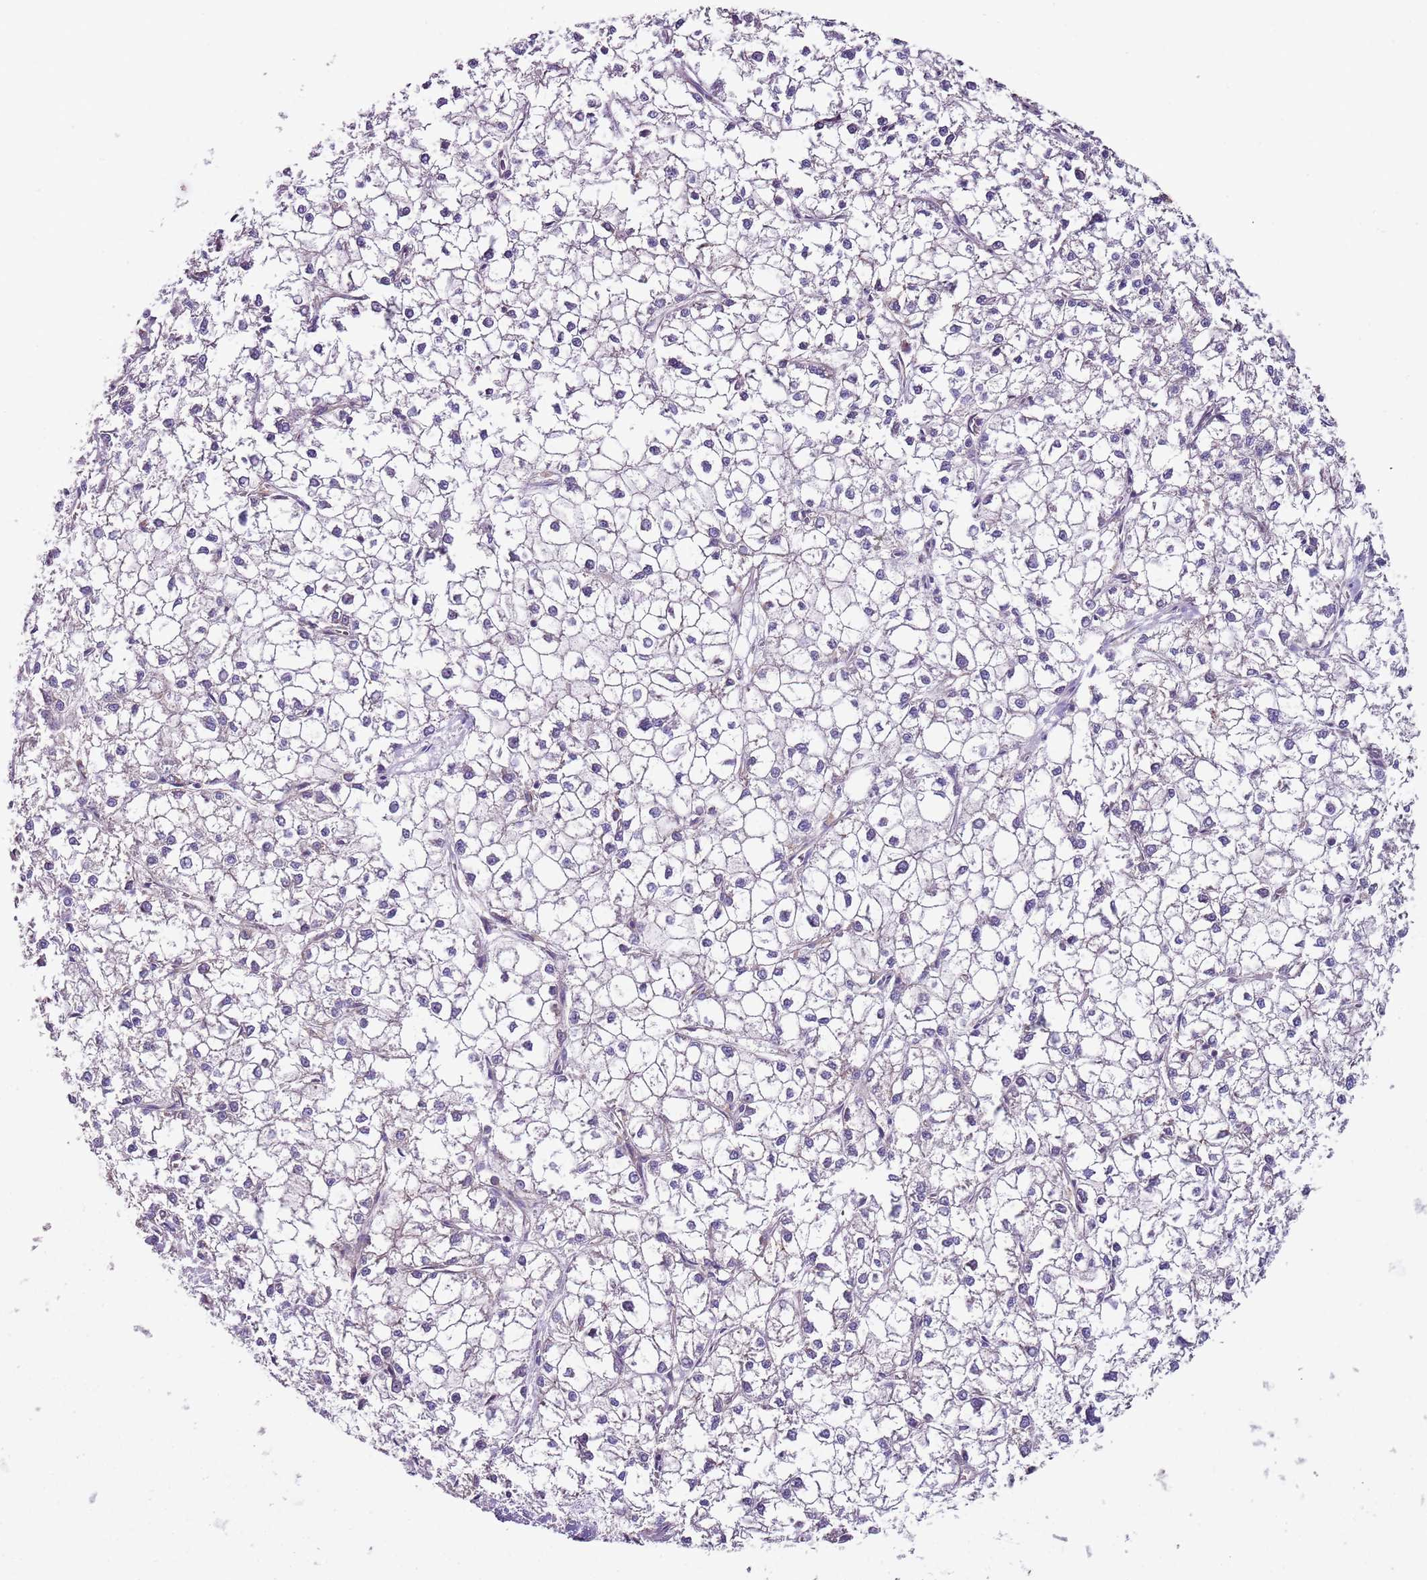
{"staining": {"intensity": "strong", "quantity": ">75%", "location": "cytoplasmic/membranous"}, "tissue": "liver cancer", "cell_type": "Tumor cells", "image_type": "cancer", "snomed": [{"axis": "morphology", "description": "Carcinoma, Hepatocellular, NOS"}, {"axis": "topography", "description": "Liver"}], "caption": "Immunohistochemistry (IHC) (DAB) staining of liver hepatocellular carcinoma reveals strong cytoplasmic/membranous protein positivity in approximately >75% of tumor cells.", "gene": "VWCE", "patient": {"sex": "female", "age": 43}}